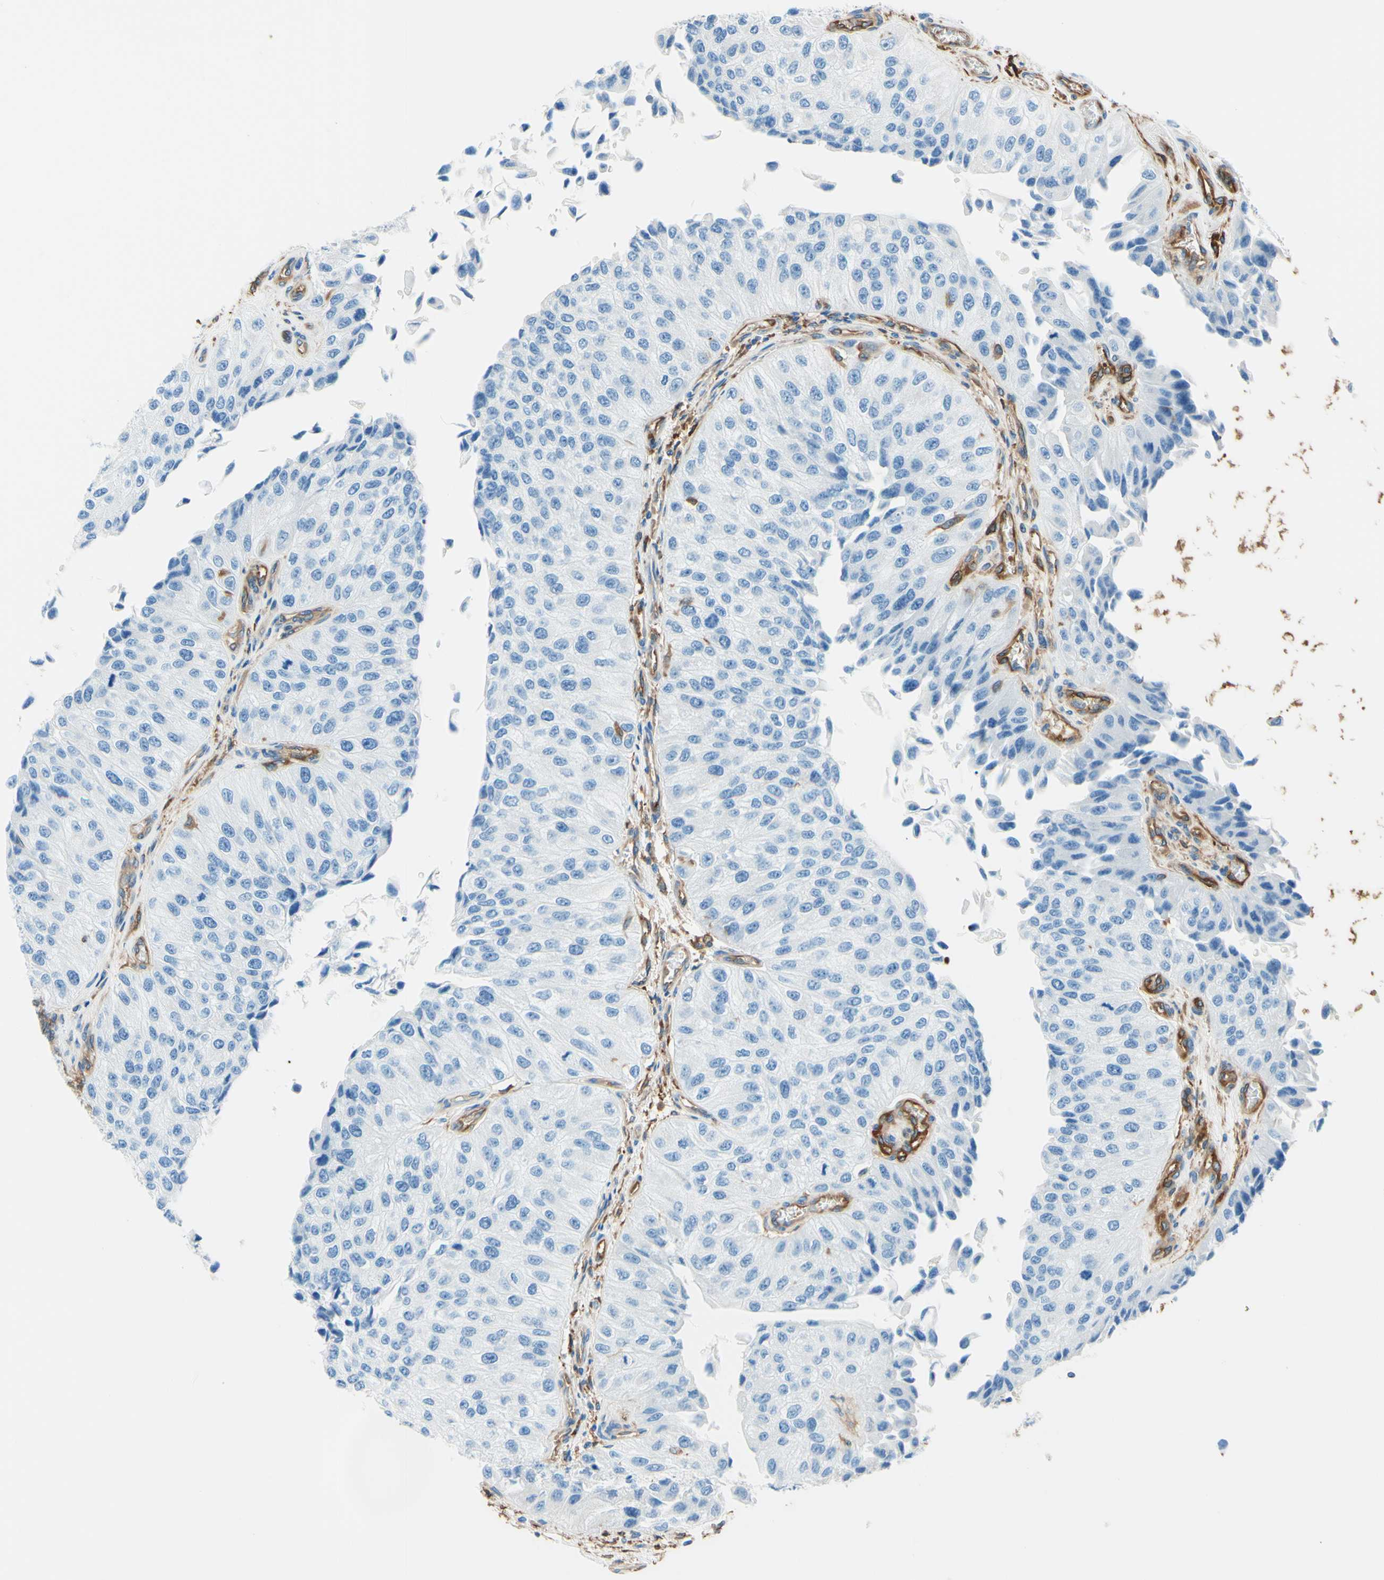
{"staining": {"intensity": "negative", "quantity": "none", "location": "none"}, "tissue": "urothelial cancer", "cell_type": "Tumor cells", "image_type": "cancer", "snomed": [{"axis": "morphology", "description": "Urothelial carcinoma, High grade"}, {"axis": "topography", "description": "Kidney"}, {"axis": "topography", "description": "Urinary bladder"}], "caption": "Histopathology image shows no protein staining in tumor cells of urothelial cancer tissue.", "gene": "DPYSL3", "patient": {"sex": "male", "age": 77}}